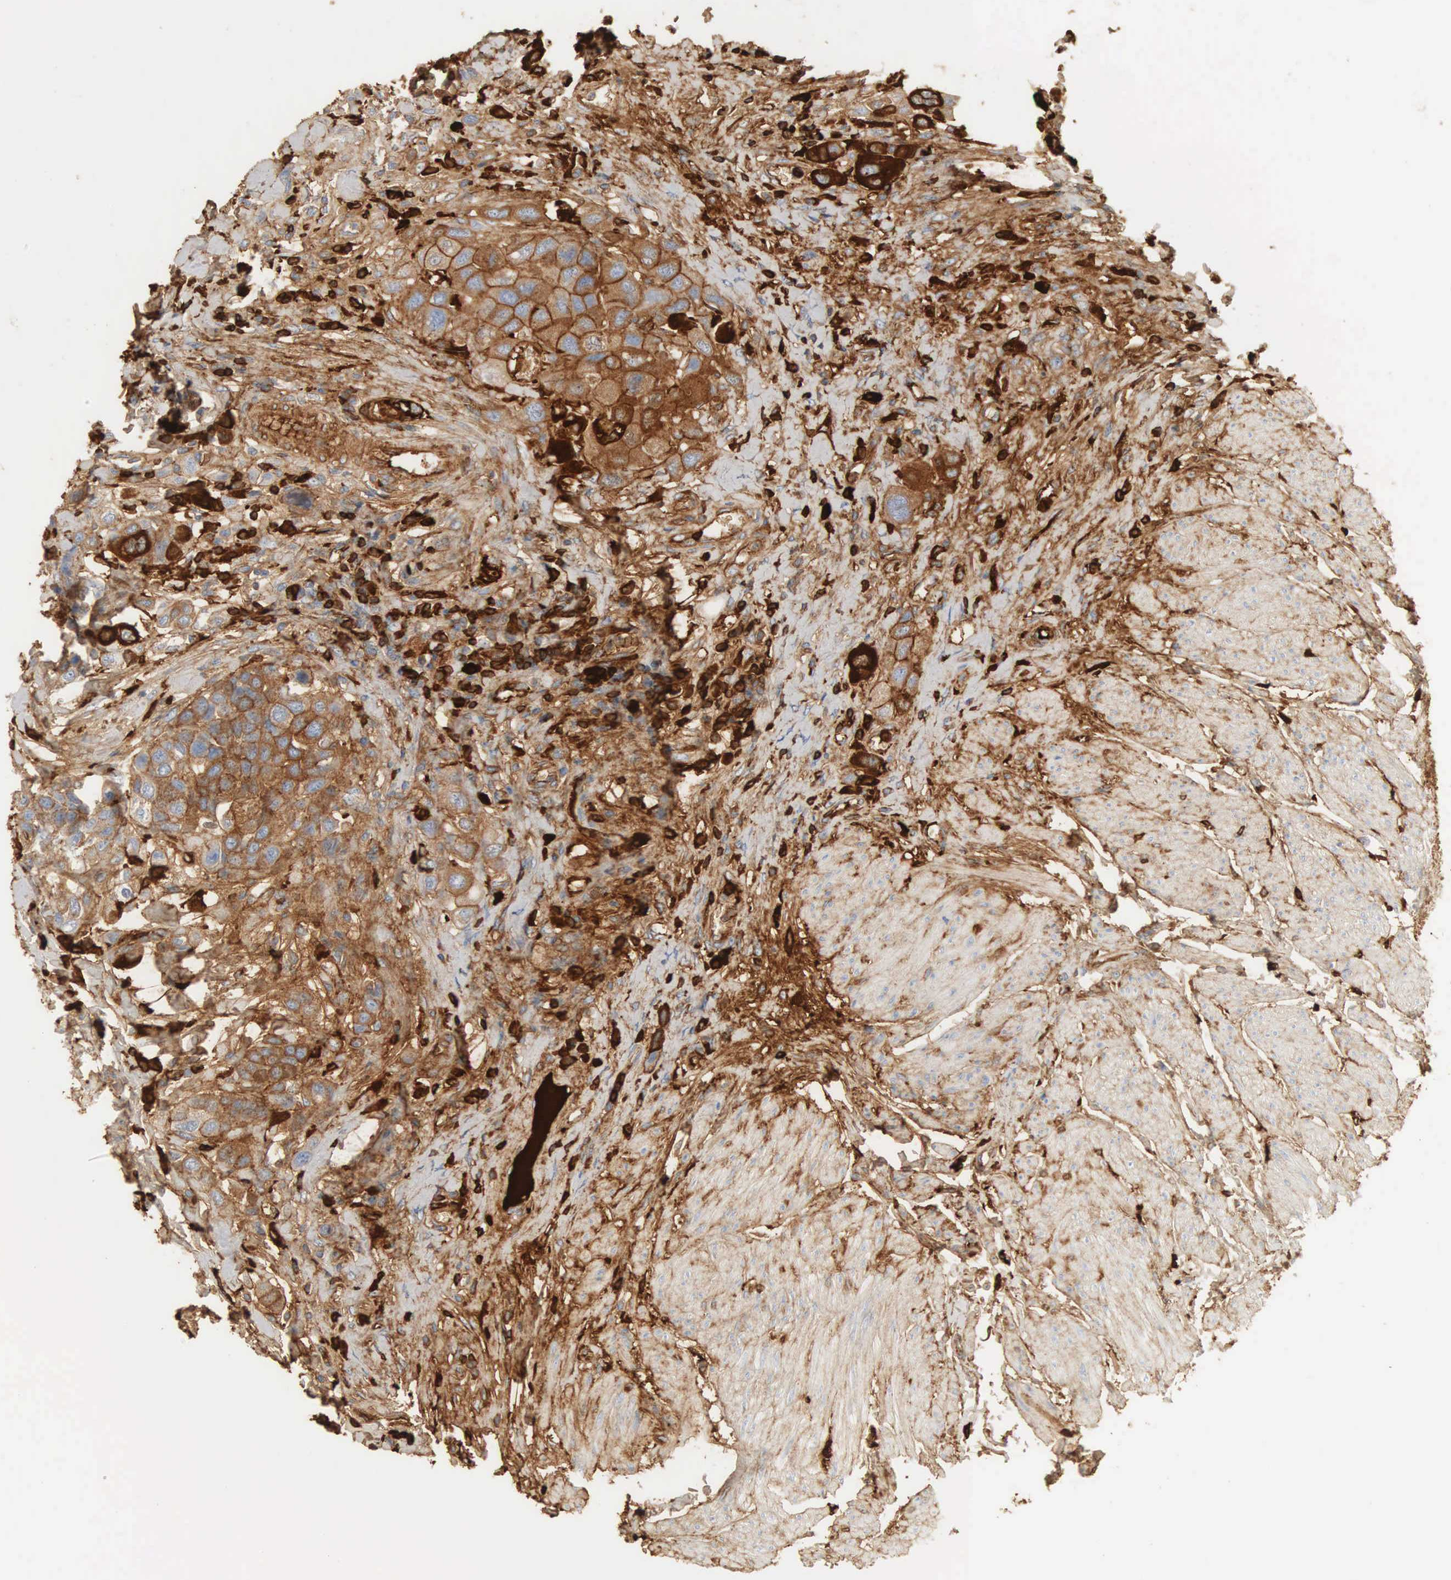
{"staining": {"intensity": "moderate", "quantity": "25%-75%", "location": "cytoplasmic/membranous"}, "tissue": "urothelial cancer", "cell_type": "Tumor cells", "image_type": "cancer", "snomed": [{"axis": "morphology", "description": "Urothelial carcinoma, High grade"}, {"axis": "topography", "description": "Urinary bladder"}], "caption": "Immunohistochemical staining of human urothelial carcinoma (high-grade) shows moderate cytoplasmic/membranous protein staining in approximately 25%-75% of tumor cells.", "gene": "IGLC3", "patient": {"sex": "male", "age": 50}}